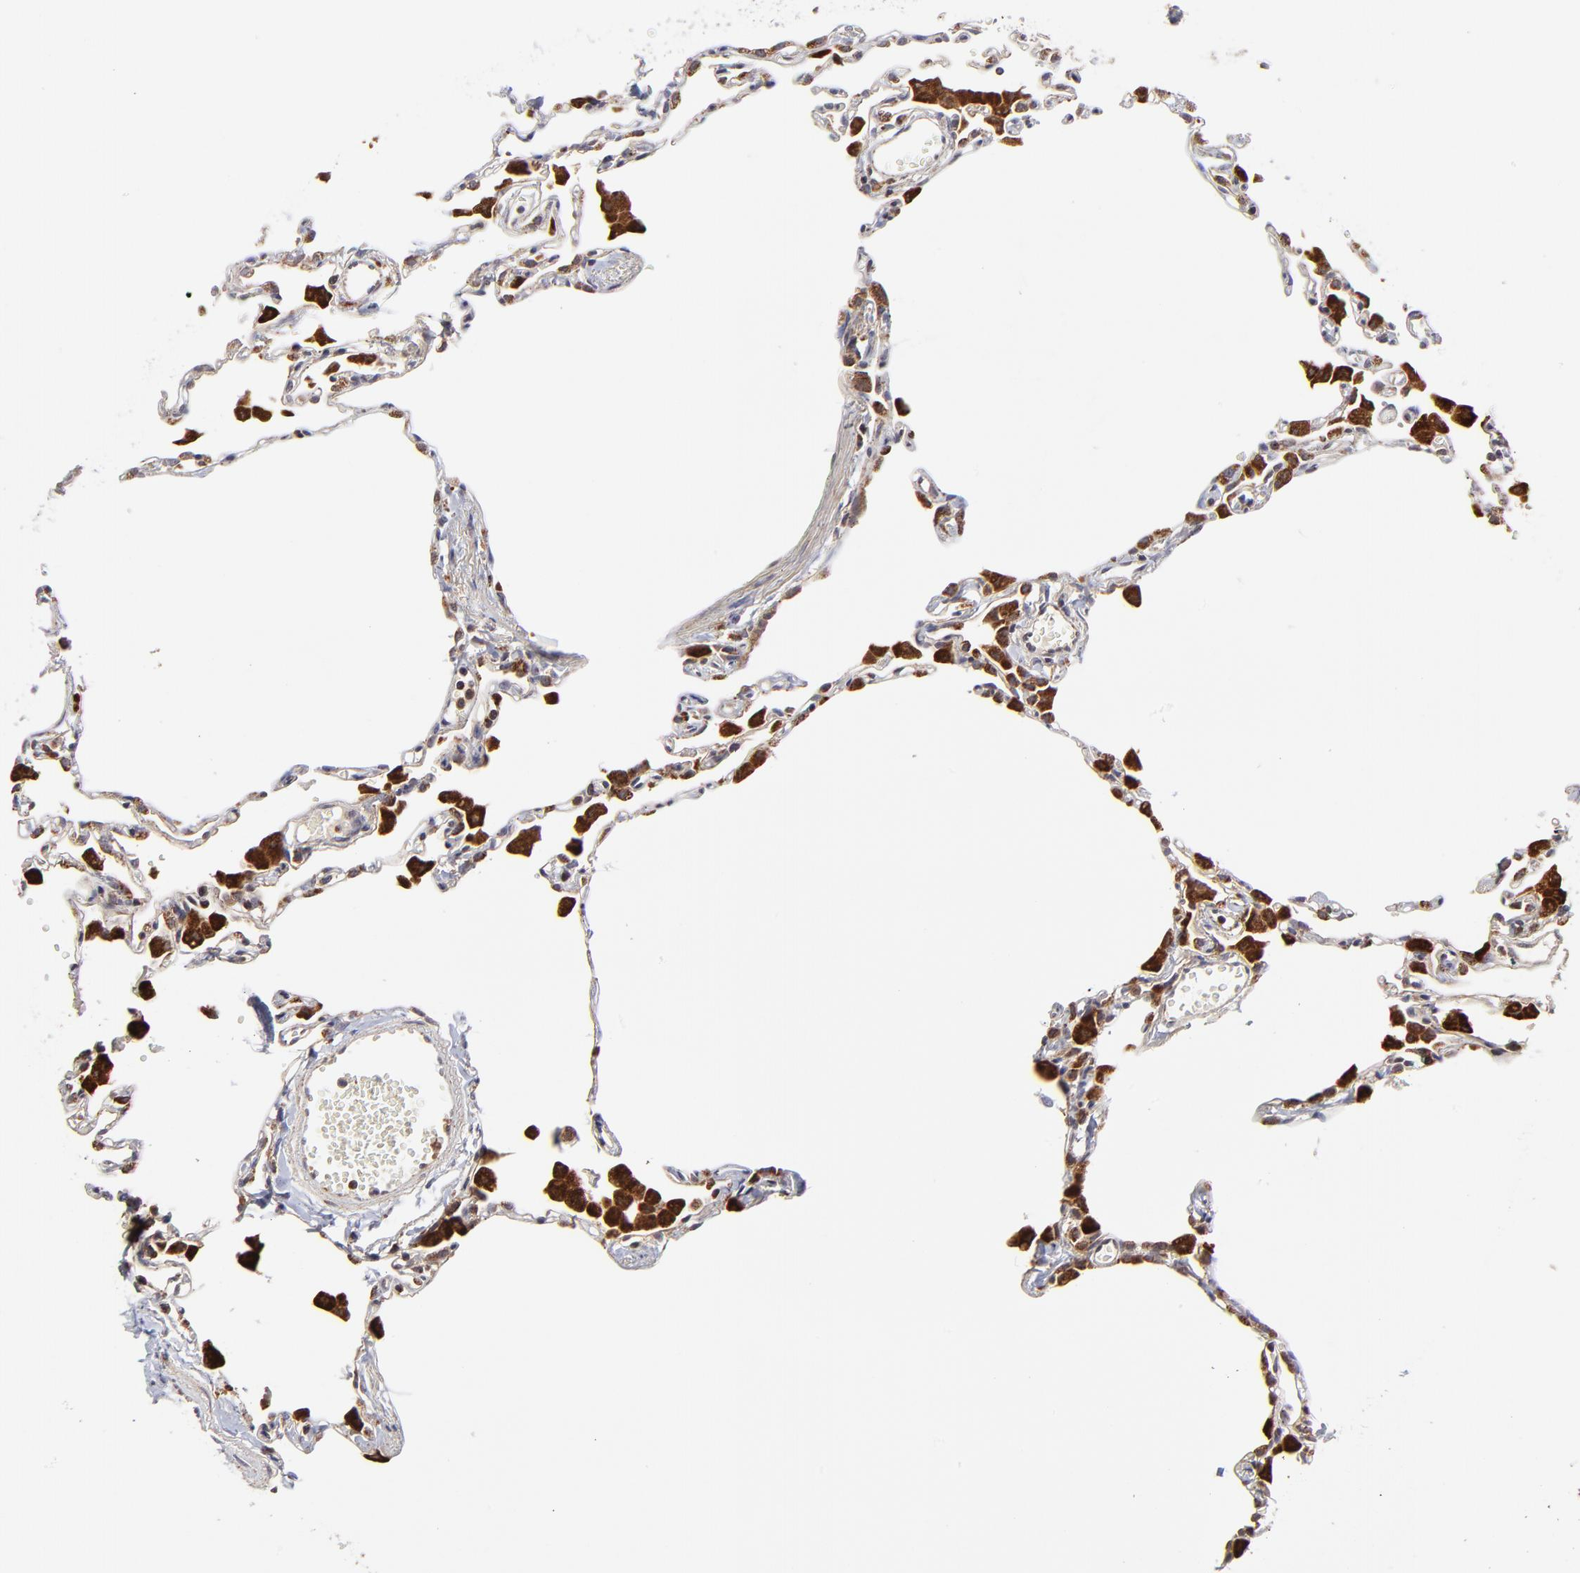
{"staining": {"intensity": "negative", "quantity": "none", "location": "none"}, "tissue": "lung", "cell_type": "Alveolar cells", "image_type": "normal", "snomed": [{"axis": "morphology", "description": "Normal tissue, NOS"}, {"axis": "topography", "description": "Lung"}], "caption": "A high-resolution image shows IHC staining of benign lung, which displays no significant expression in alveolar cells.", "gene": "MAP2K7", "patient": {"sex": "female", "age": 49}}